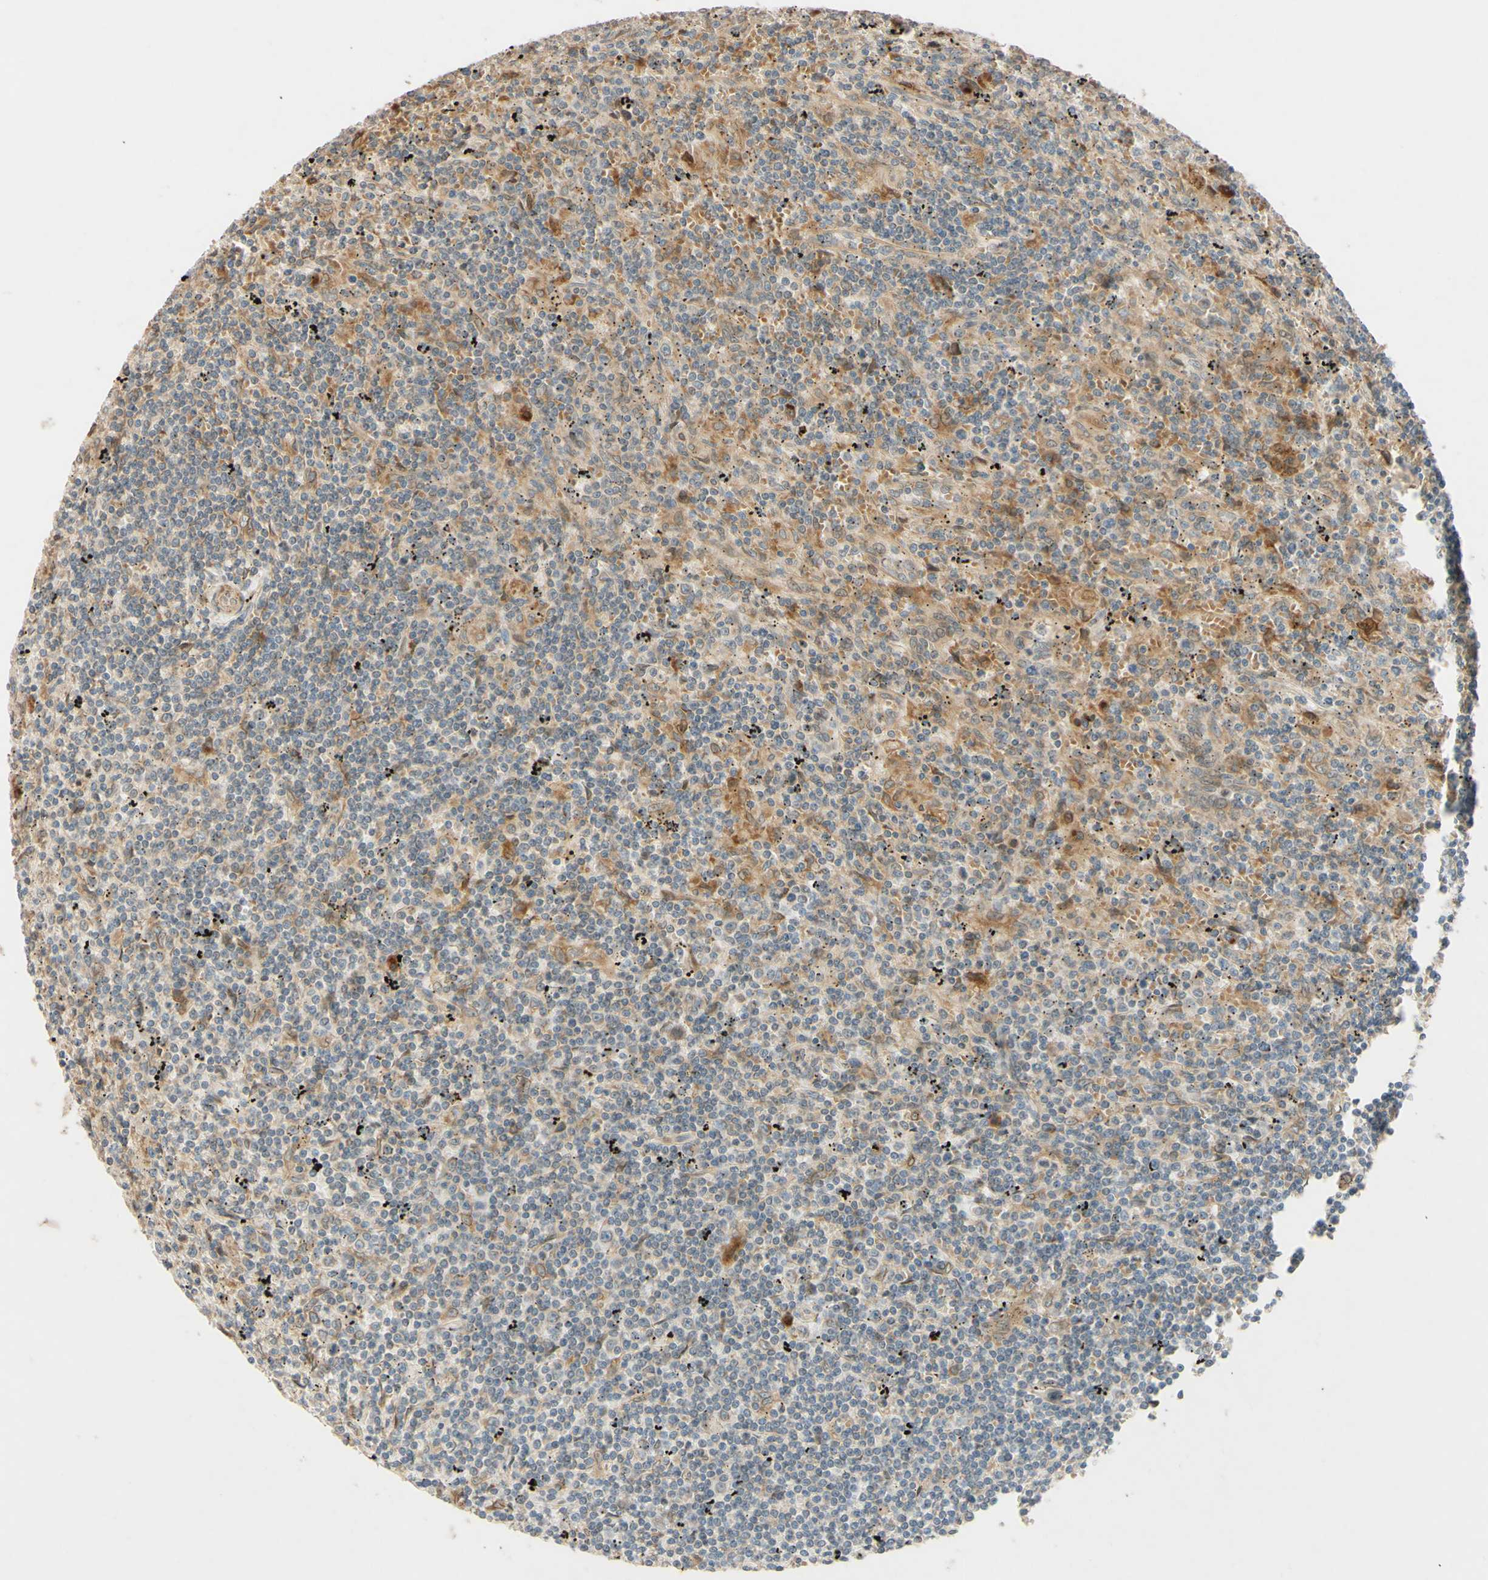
{"staining": {"intensity": "moderate", "quantity": "<25%", "location": "cytoplasmic/membranous,nuclear"}, "tissue": "lymphoma", "cell_type": "Tumor cells", "image_type": "cancer", "snomed": [{"axis": "morphology", "description": "Malignant lymphoma, non-Hodgkin's type, Low grade"}, {"axis": "topography", "description": "Spleen"}], "caption": "Immunohistochemical staining of malignant lymphoma, non-Hodgkin's type (low-grade) displays low levels of moderate cytoplasmic/membranous and nuclear staining in about <25% of tumor cells. (brown staining indicates protein expression, while blue staining denotes nuclei).", "gene": "PTPRU", "patient": {"sex": "male", "age": 76}}